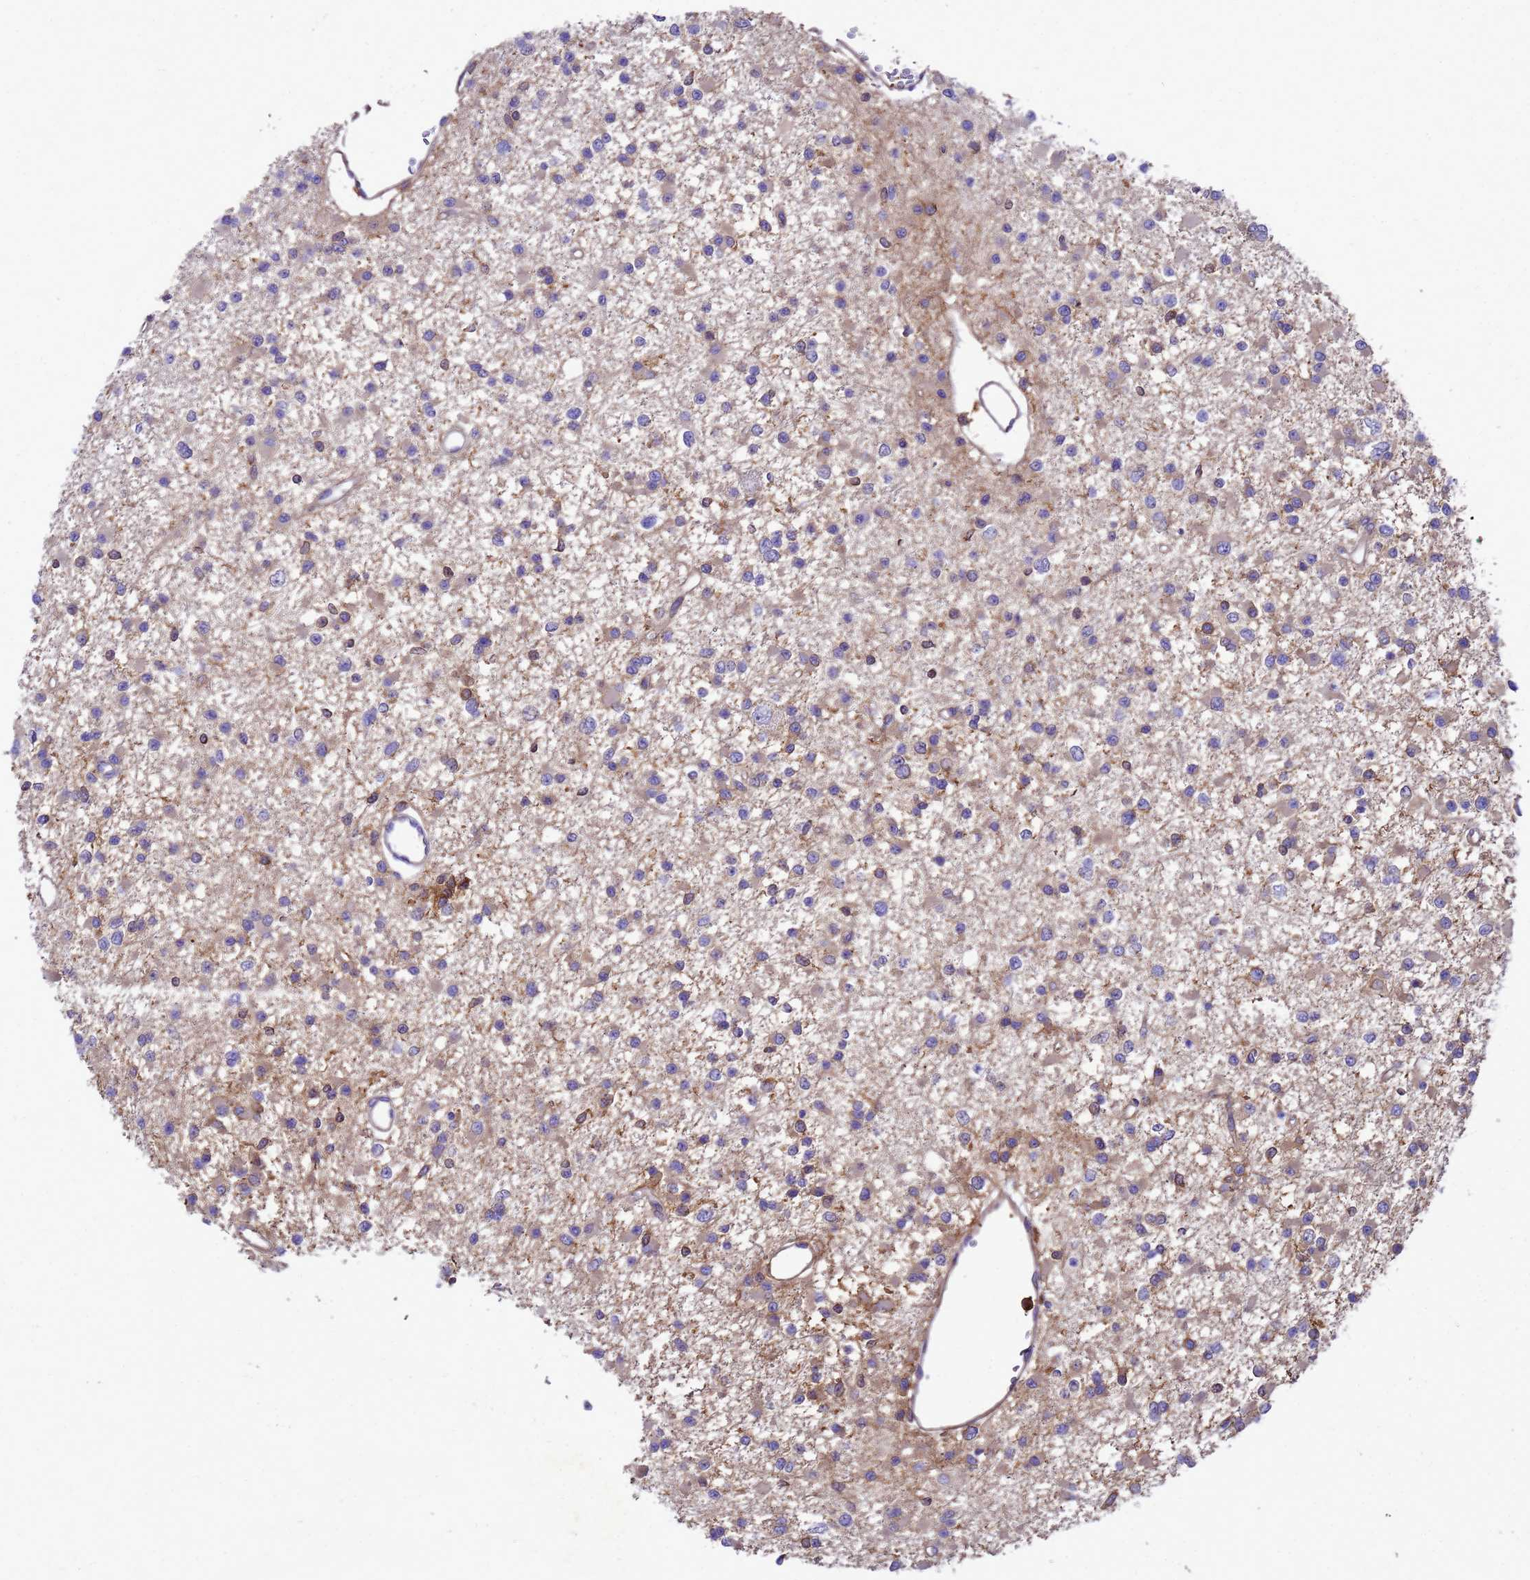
{"staining": {"intensity": "weak", "quantity": "<25%", "location": "cytoplasmic/membranous"}, "tissue": "glioma", "cell_type": "Tumor cells", "image_type": "cancer", "snomed": [{"axis": "morphology", "description": "Glioma, malignant, Low grade"}, {"axis": "topography", "description": "Brain"}], "caption": "Human malignant glioma (low-grade) stained for a protein using immunohistochemistry (IHC) shows no expression in tumor cells.", "gene": "ZNF235", "patient": {"sex": "female", "age": 22}}